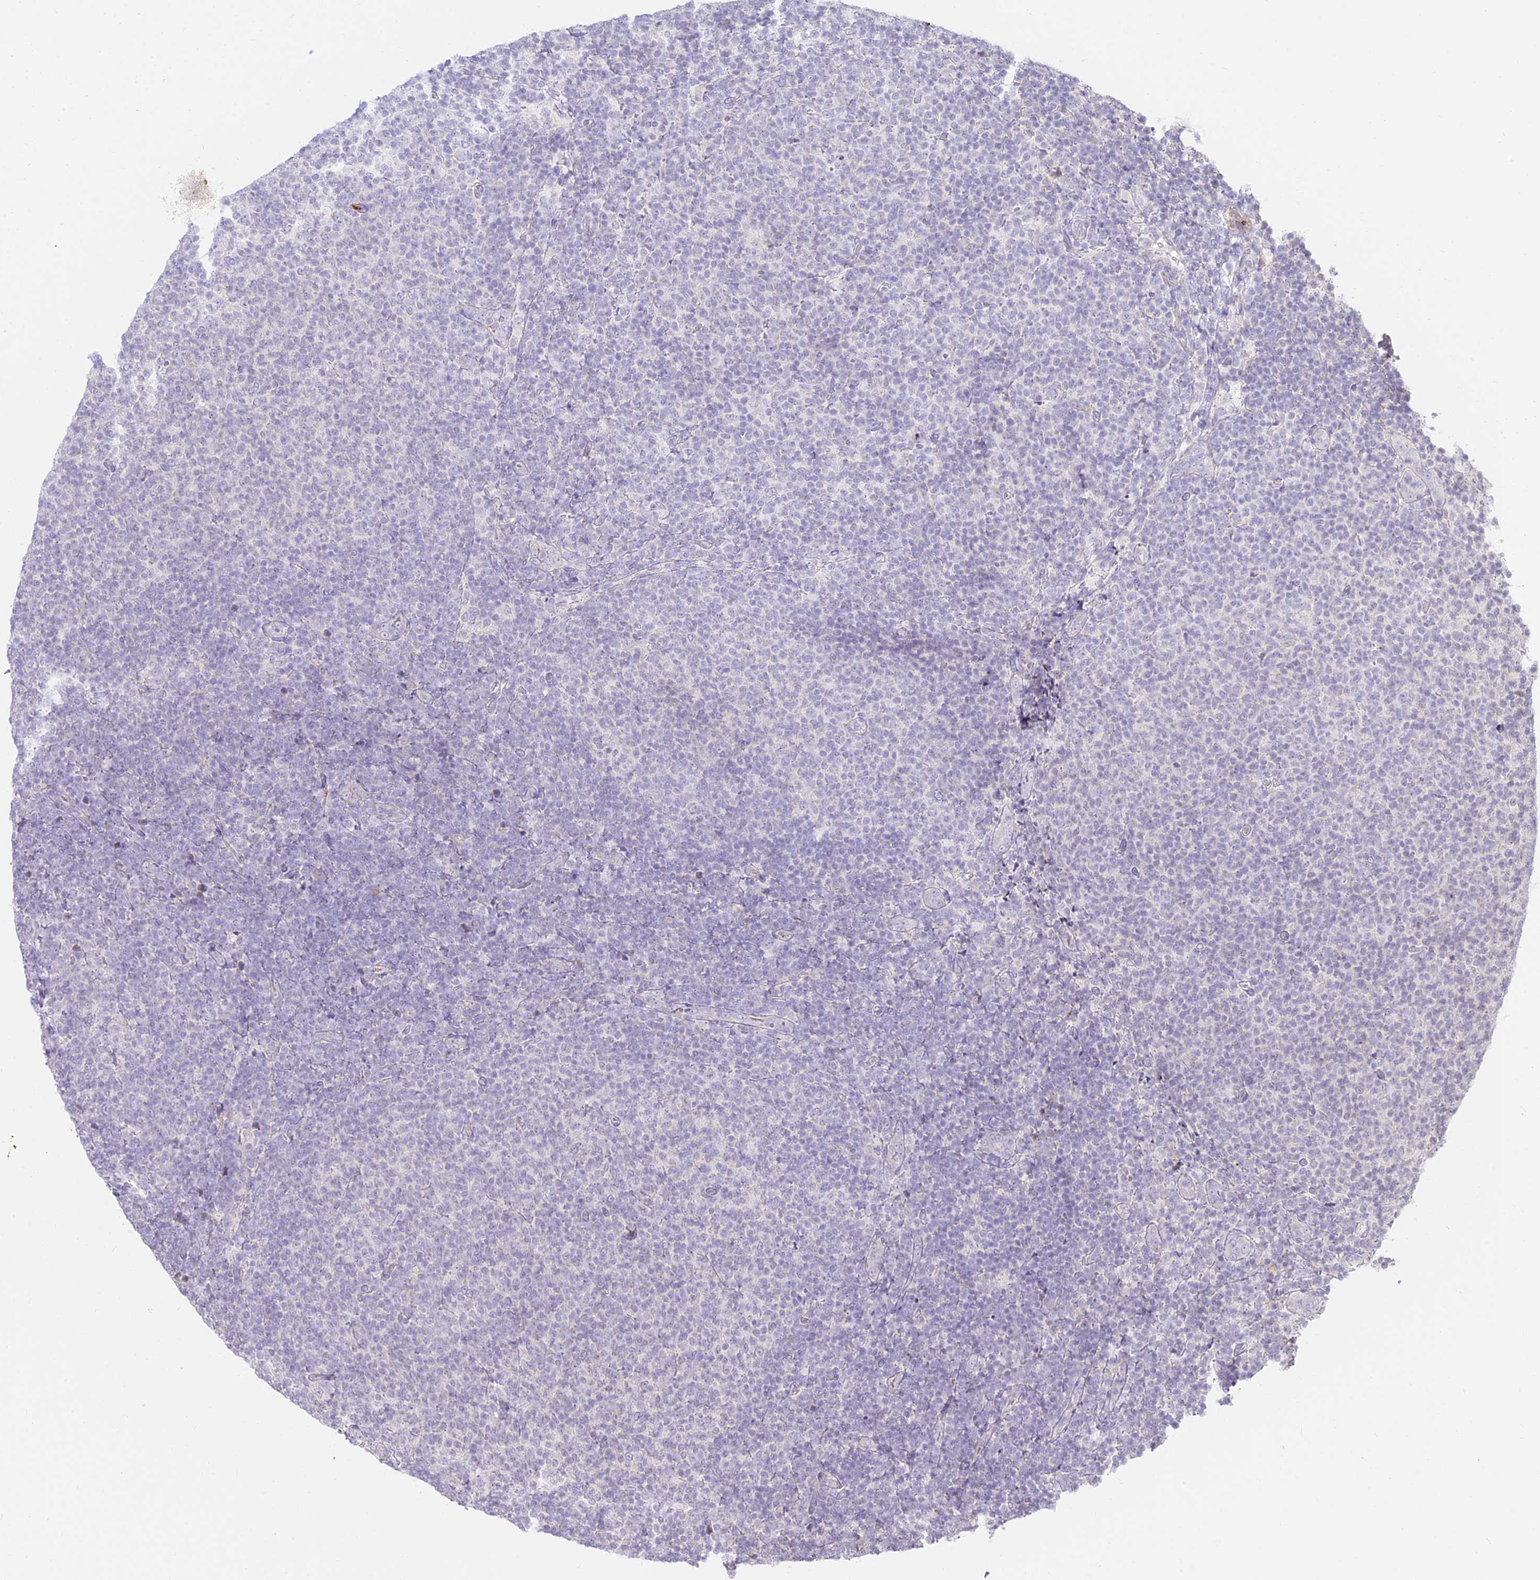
{"staining": {"intensity": "negative", "quantity": "none", "location": "none"}, "tissue": "lymphoma", "cell_type": "Tumor cells", "image_type": "cancer", "snomed": [{"axis": "morphology", "description": "Malignant lymphoma, non-Hodgkin's type, Low grade"}, {"axis": "topography", "description": "Lymph node"}], "caption": "Tumor cells are negative for brown protein staining in low-grade malignant lymphoma, non-Hodgkin's type.", "gene": "TMEM40", "patient": {"sex": "male", "age": 66}}